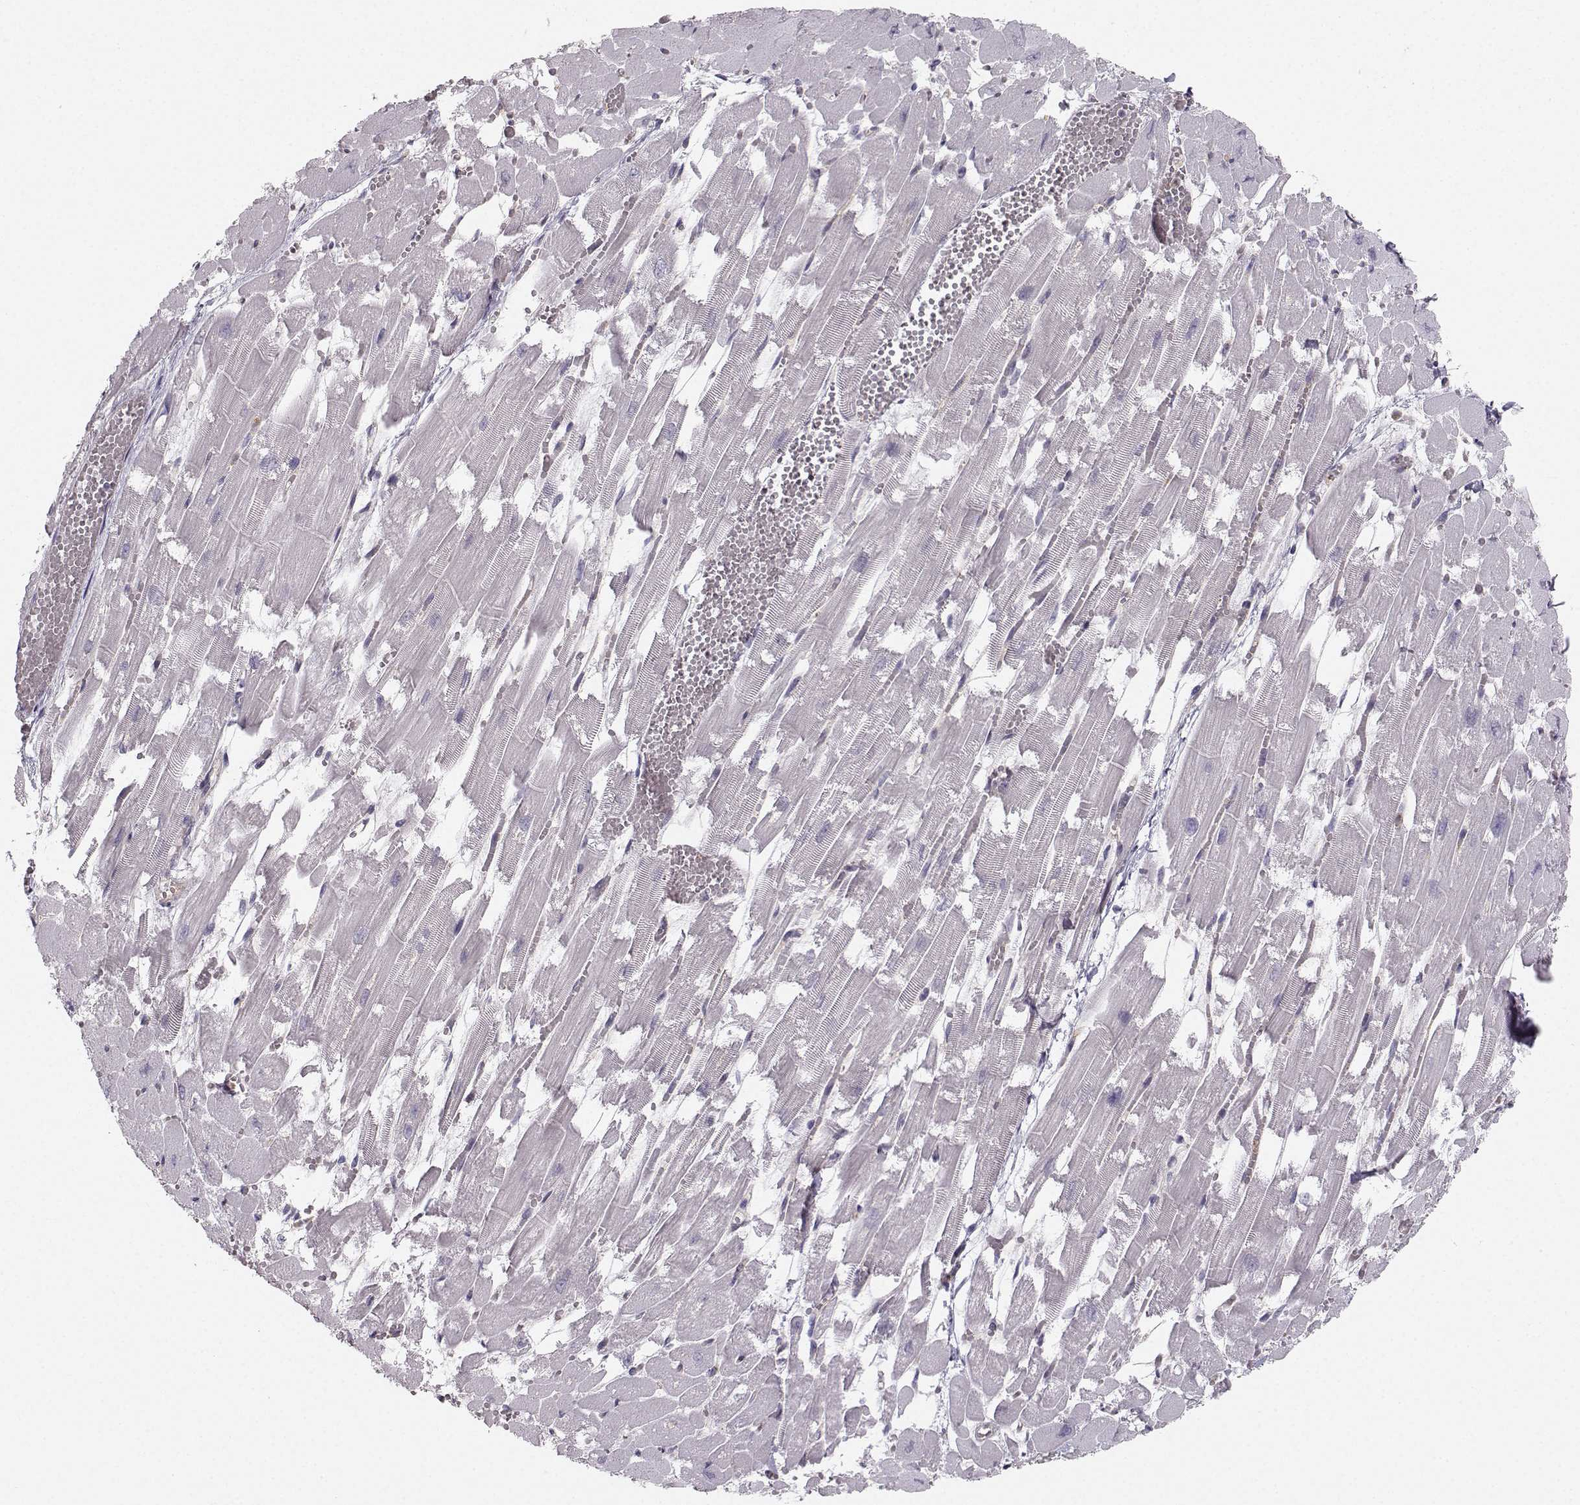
{"staining": {"intensity": "negative", "quantity": "none", "location": "none"}, "tissue": "heart muscle", "cell_type": "Cardiomyocytes", "image_type": "normal", "snomed": [{"axis": "morphology", "description": "Normal tissue, NOS"}, {"axis": "topography", "description": "Heart"}], "caption": "This is an immunohistochemistry (IHC) micrograph of benign human heart muscle. There is no positivity in cardiomyocytes.", "gene": "OPRD1", "patient": {"sex": "female", "age": 52}}